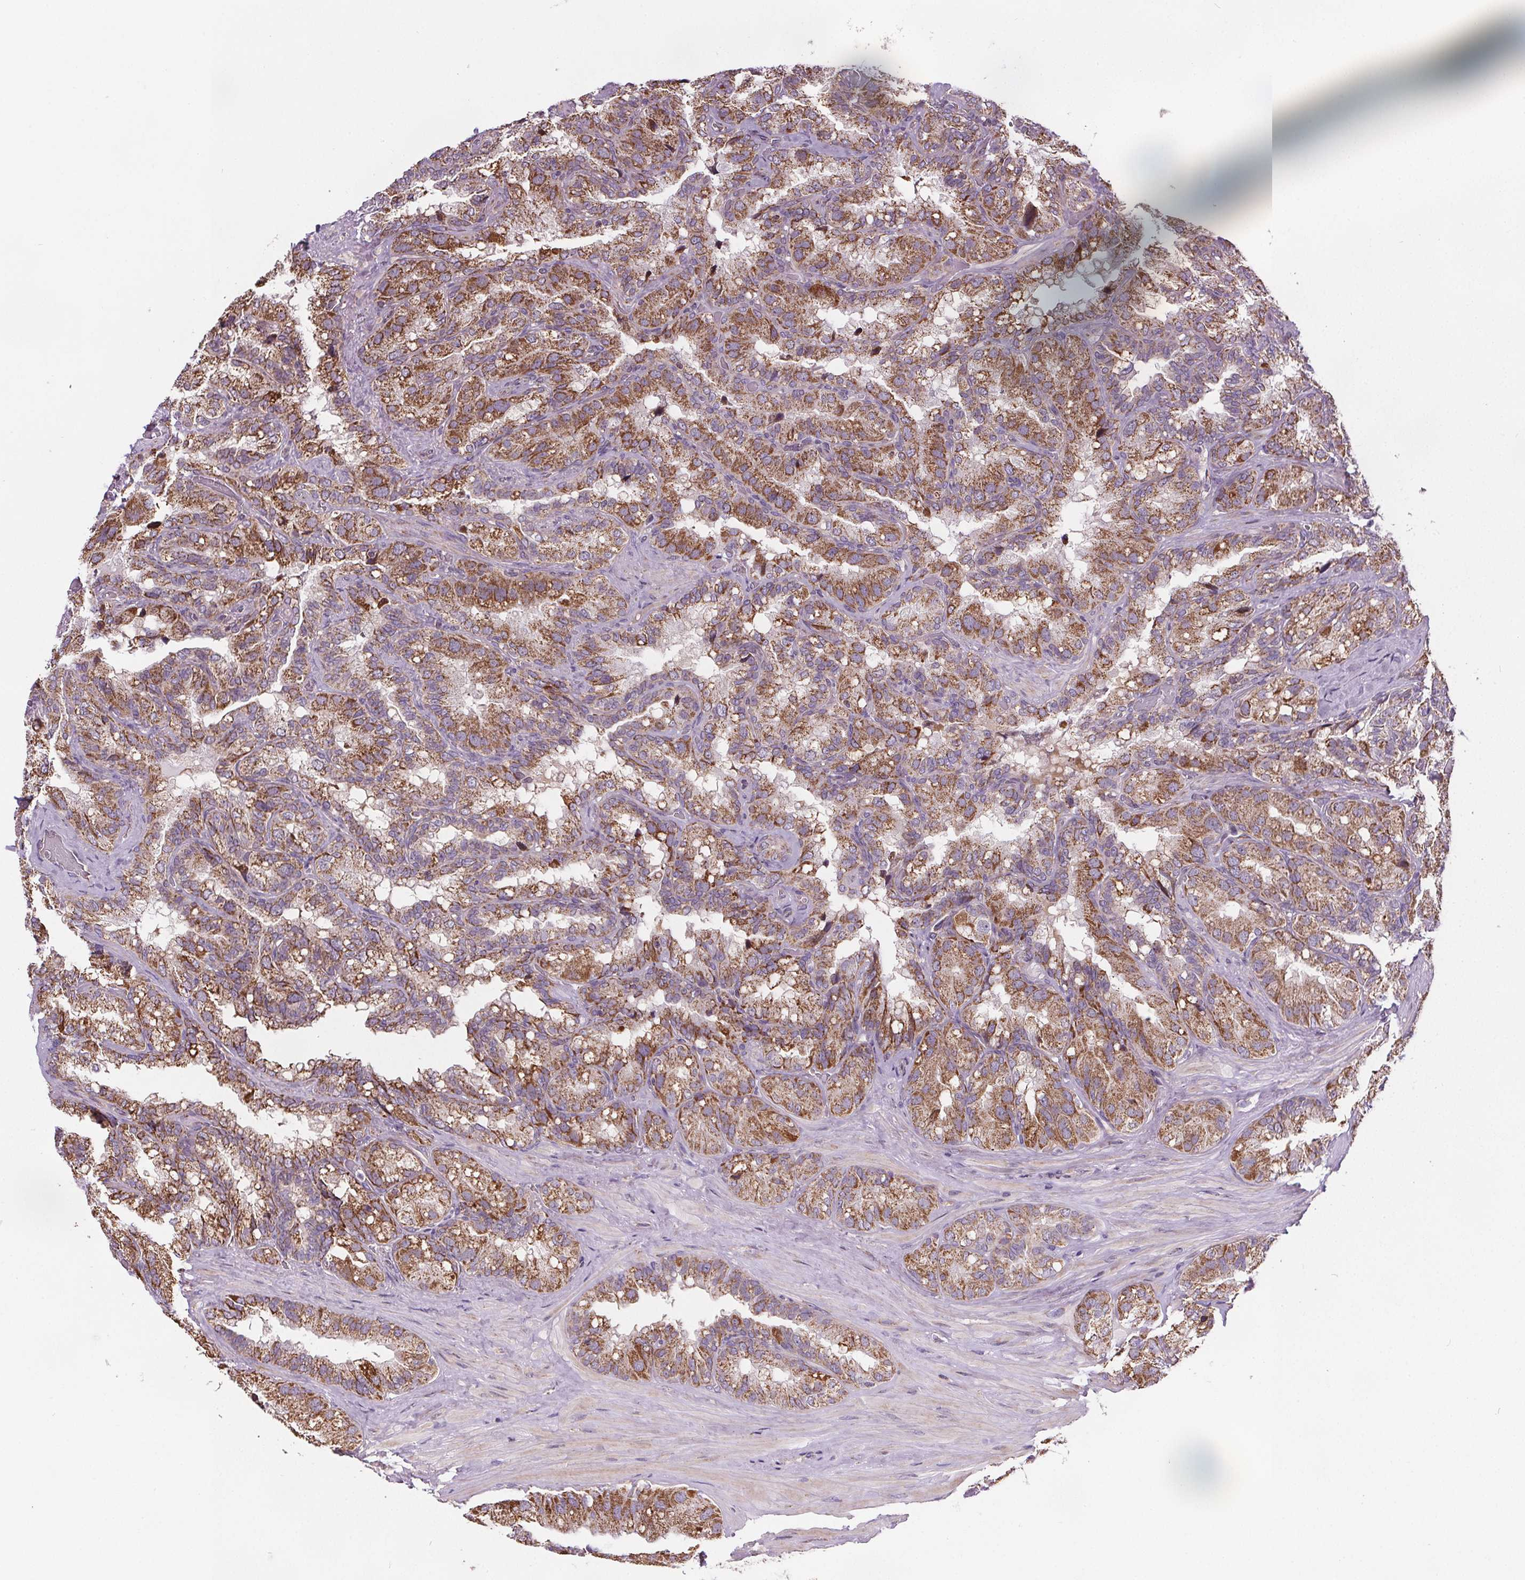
{"staining": {"intensity": "moderate", "quantity": ">75%", "location": "cytoplasmic/membranous"}, "tissue": "seminal vesicle", "cell_type": "Glandular cells", "image_type": "normal", "snomed": [{"axis": "morphology", "description": "Normal tissue, NOS"}, {"axis": "topography", "description": "Seminal veicle"}], "caption": "Protein staining reveals moderate cytoplasmic/membranous positivity in about >75% of glandular cells in benign seminal vesicle. (brown staining indicates protein expression, while blue staining denotes nuclei).", "gene": "SUCLA2", "patient": {"sex": "male", "age": 60}}